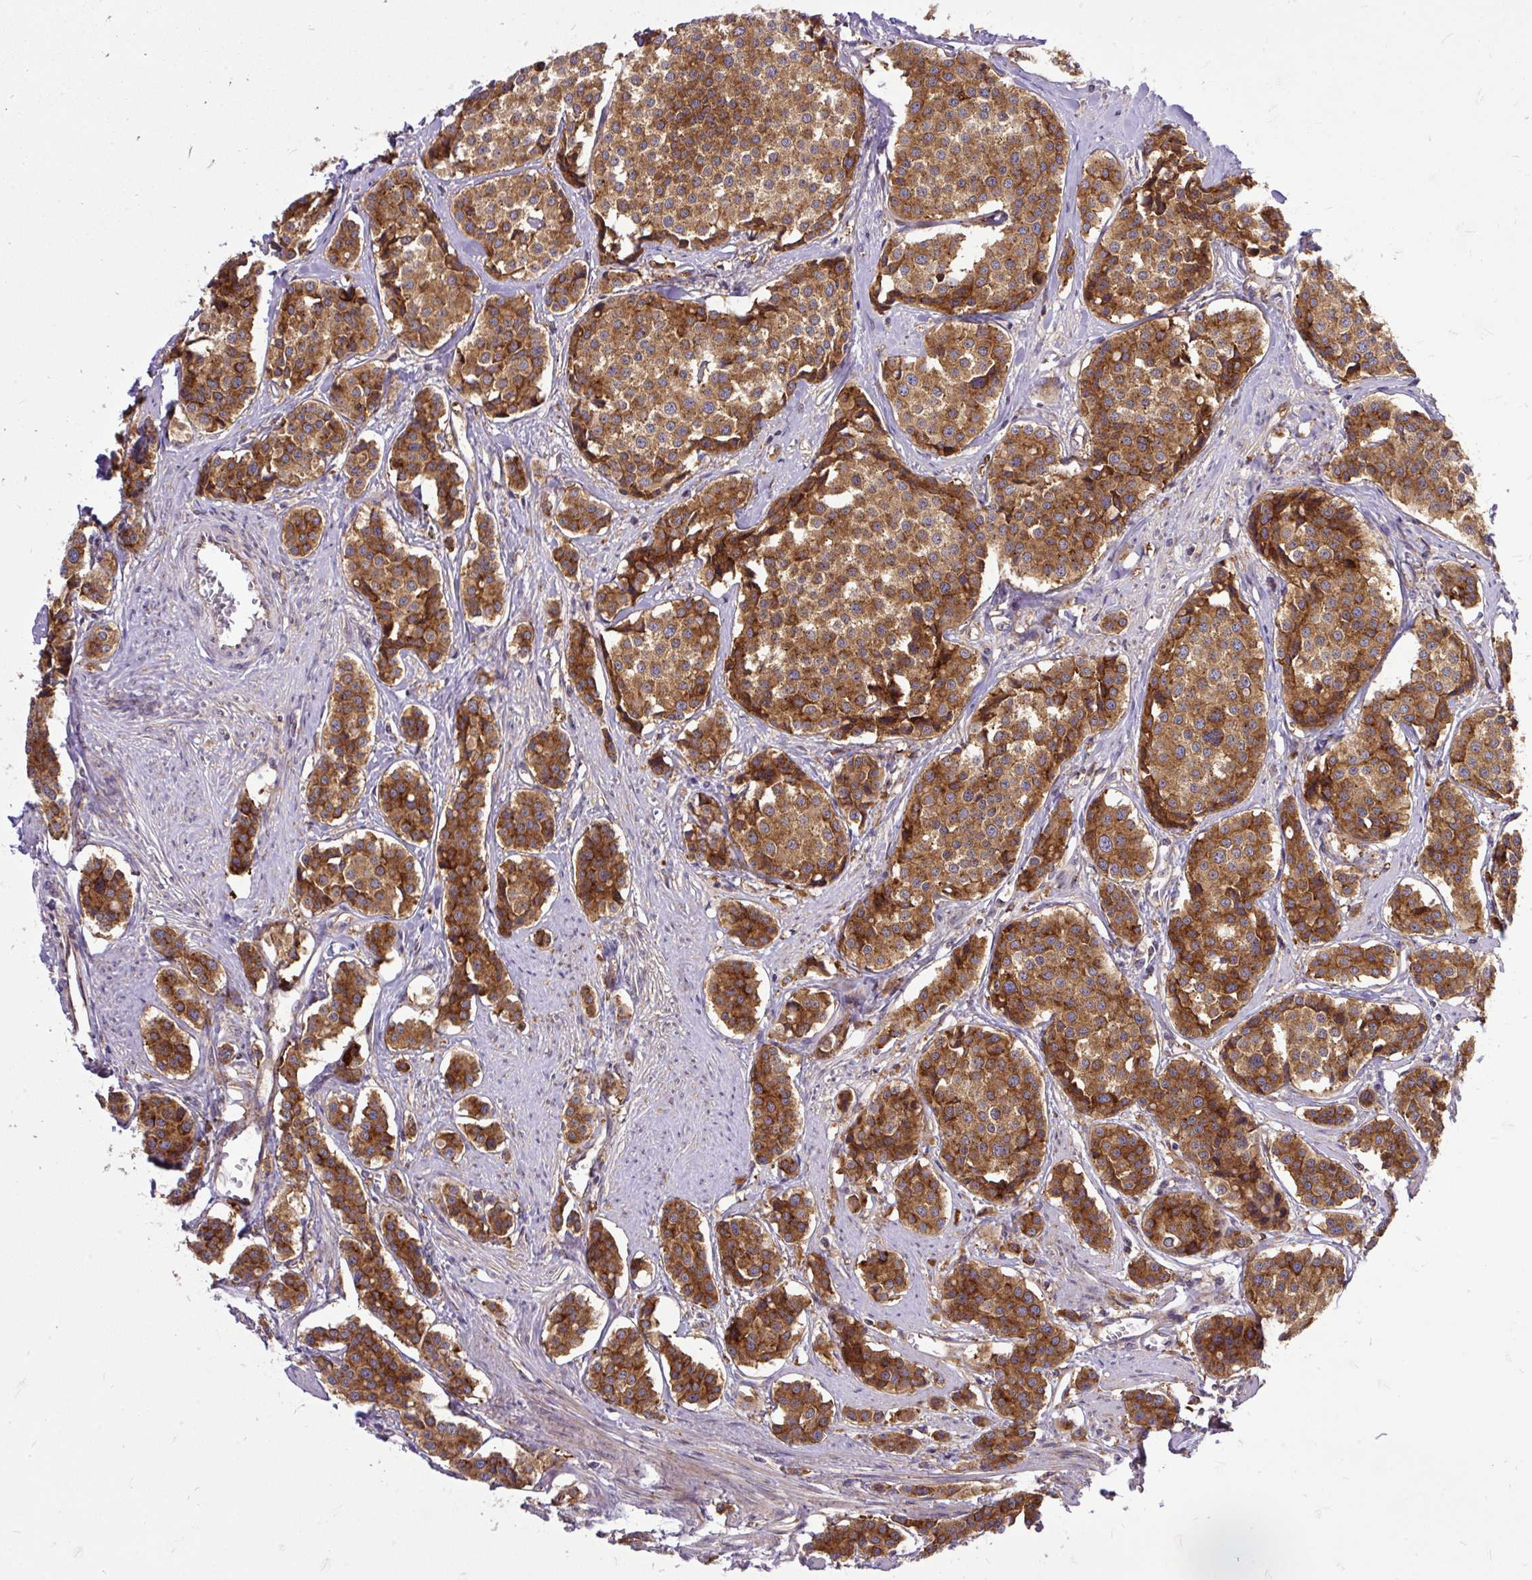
{"staining": {"intensity": "strong", "quantity": ">75%", "location": "cytoplasmic/membranous"}, "tissue": "carcinoid", "cell_type": "Tumor cells", "image_type": "cancer", "snomed": [{"axis": "morphology", "description": "Carcinoid, malignant, NOS"}, {"axis": "topography", "description": "Small intestine"}], "caption": "An image of carcinoid stained for a protein demonstrates strong cytoplasmic/membranous brown staining in tumor cells. (DAB (3,3'-diaminobenzidine) IHC with brightfield microscopy, high magnification).", "gene": "TRIM17", "patient": {"sex": "male", "age": 60}}